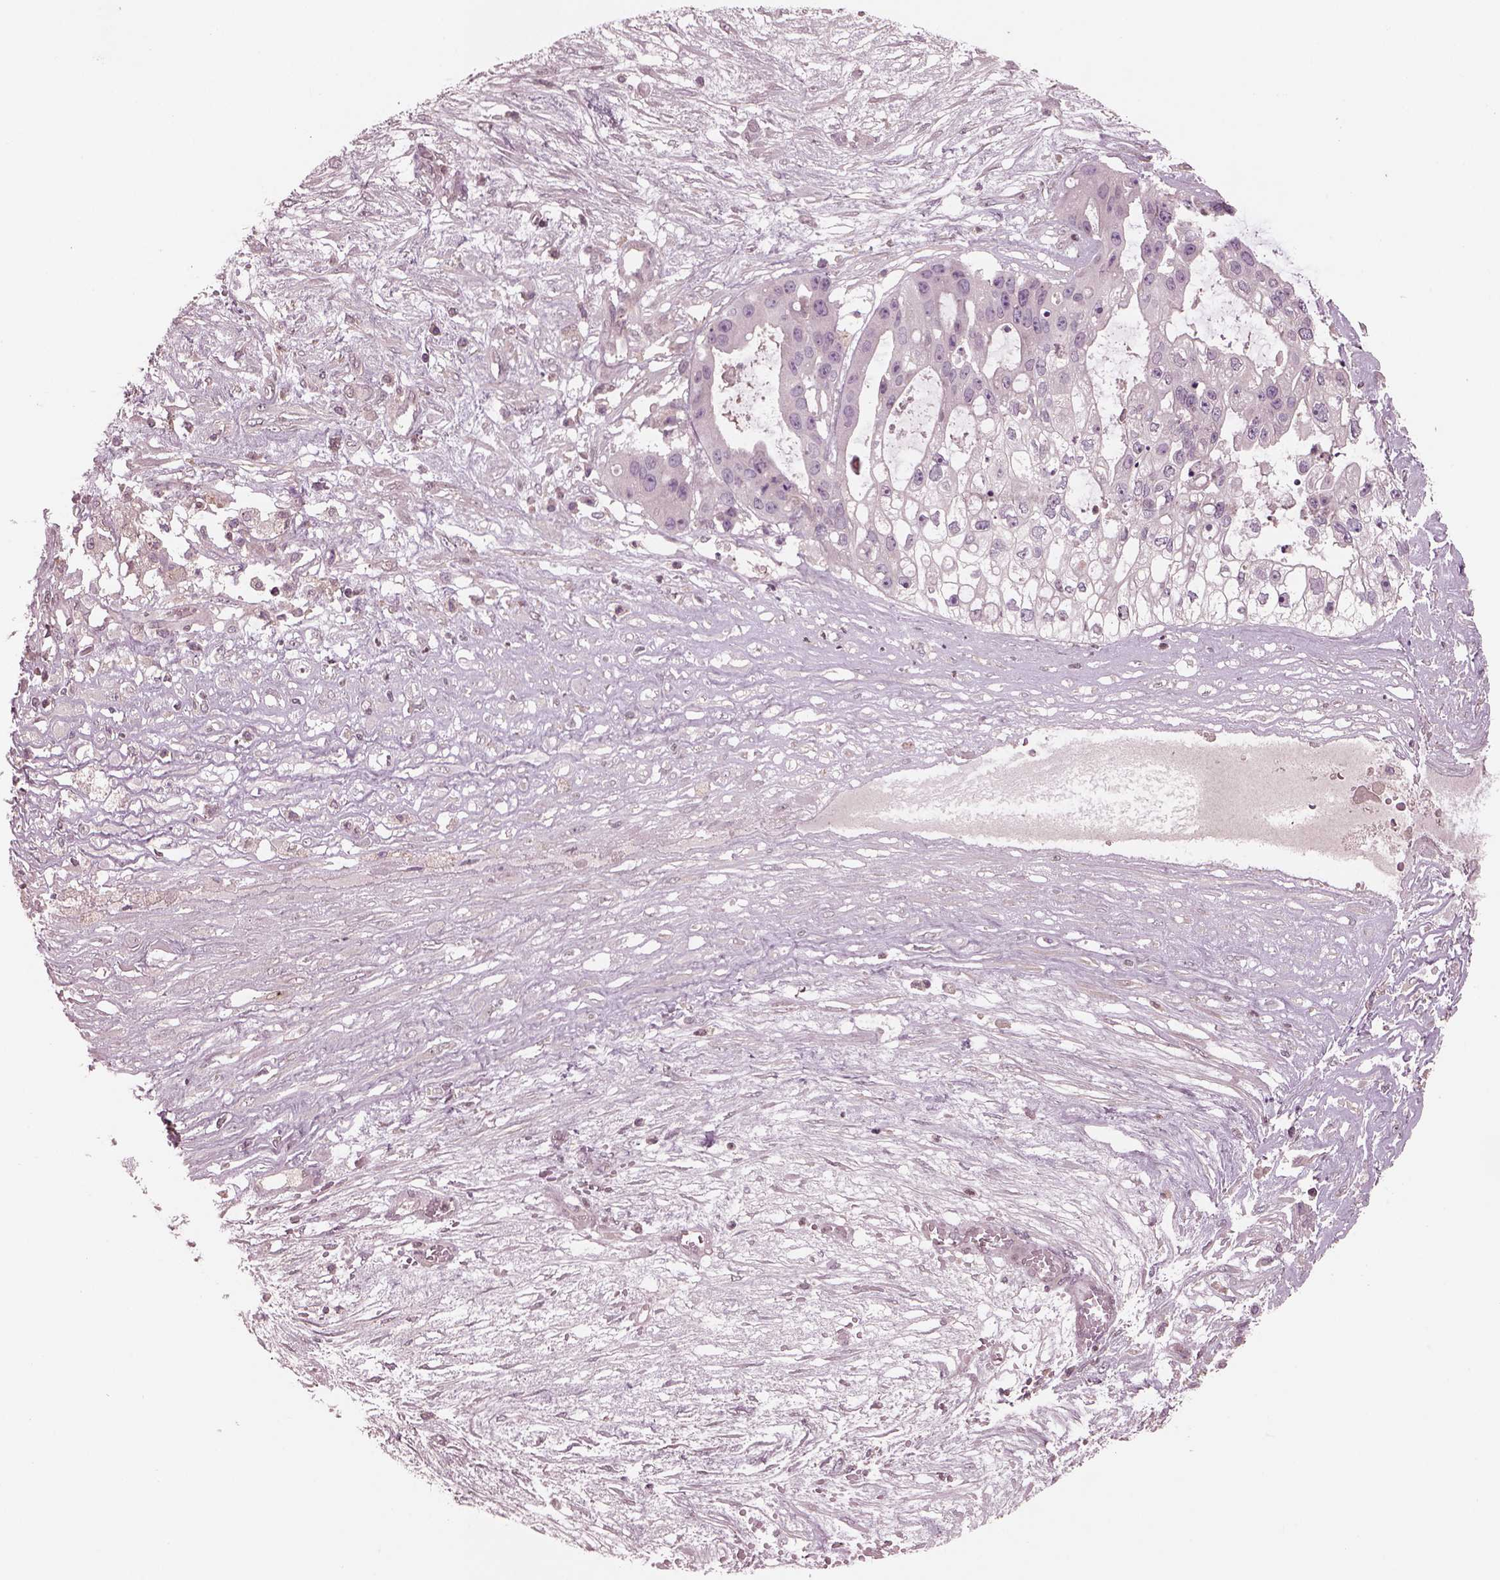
{"staining": {"intensity": "negative", "quantity": "none", "location": "none"}, "tissue": "ovarian cancer", "cell_type": "Tumor cells", "image_type": "cancer", "snomed": [{"axis": "morphology", "description": "Cystadenocarcinoma, serous, NOS"}, {"axis": "topography", "description": "Ovary"}], "caption": "Serous cystadenocarcinoma (ovarian) was stained to show a protein in brown. There is no significant expression in tumor cells.", "gene": "PTX4", "patient": {"sex": "female", "age": 56}}